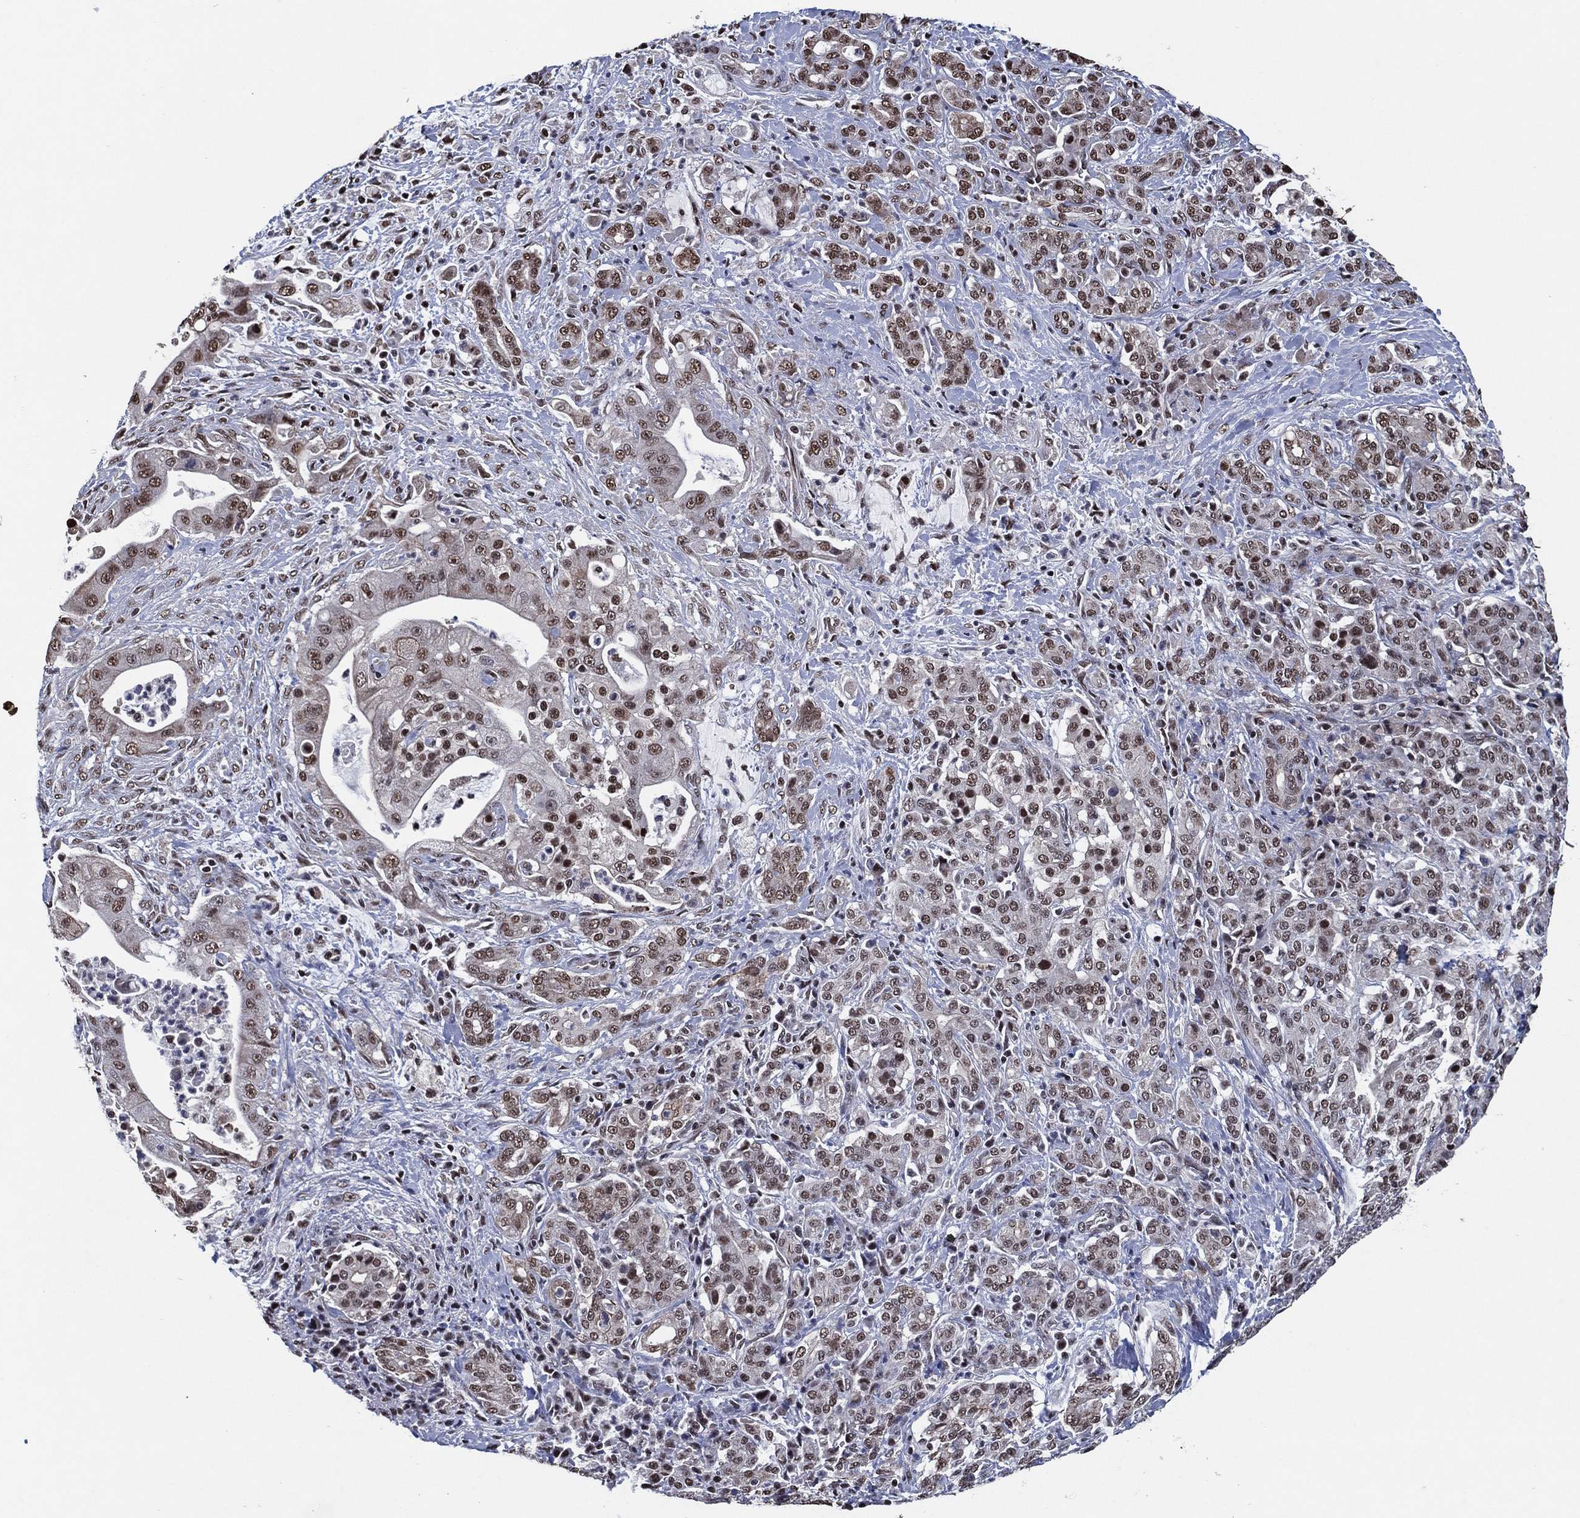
{"staining": {"intensity": "moderate", "quantity": ">75%", "location": "nuclear"}, "tissue": "pancreatic cancer", "cell_type": "Tumor cells", "image_type": "cancer", "snomed": [{"axis": "morphology", "description": "Normal tissue, NOS"}, {"axis": "morphology", "description": "Inflammation, NOS"}, {"axis": "morphology", "description": "Adenocarcinoma, NOS"}, {"axis": "topography", "description": "Pancreas"}], "caption": "Tumor cells exhibit medium levels of moderate nuclear positivity in about >75% of cells in human pancreatic adenocarcinoma.", "gene": "ZBTB42", "patient": {"sex": "male", "age": 57}}